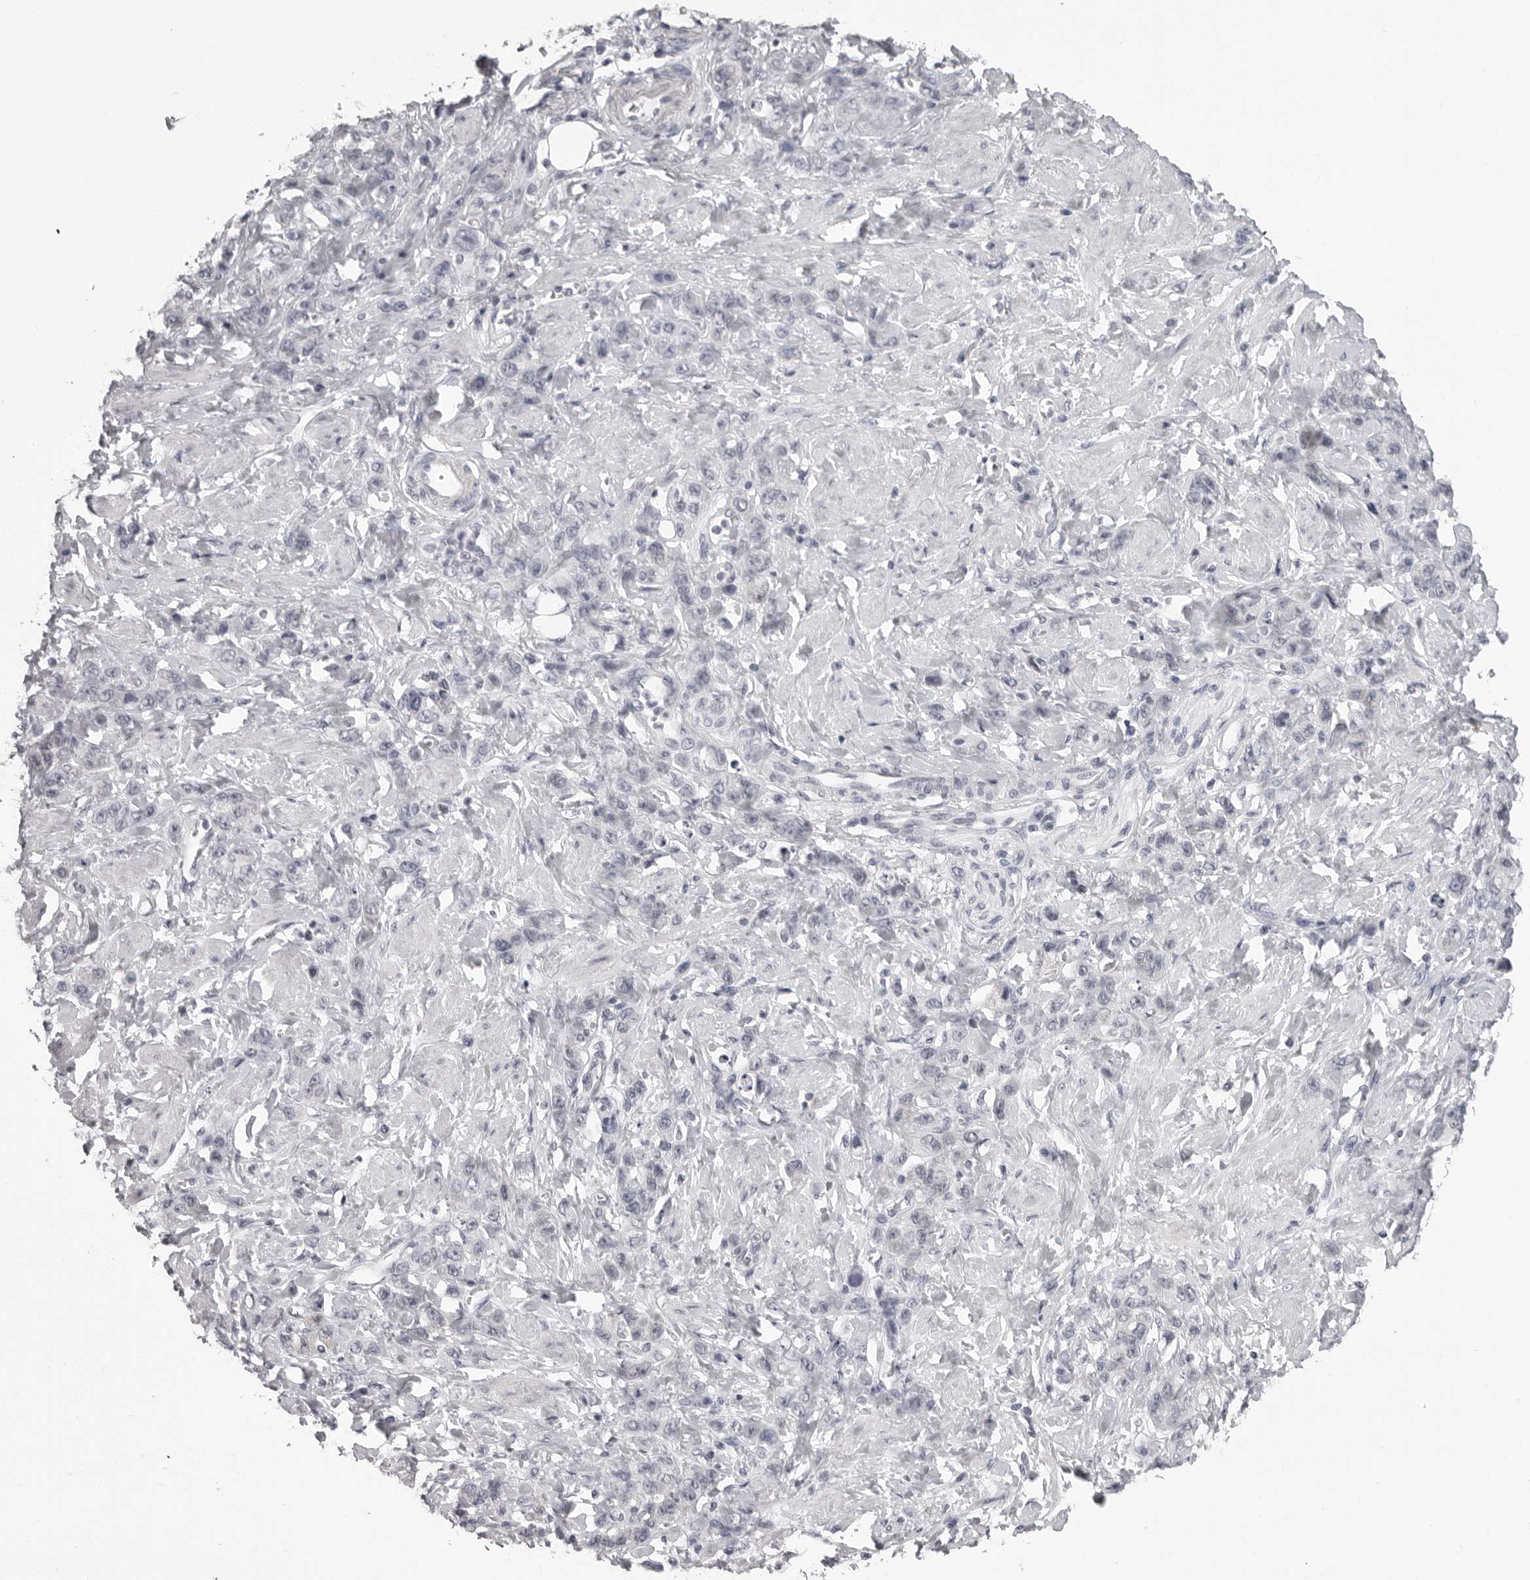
{"staining": {"intensity": "negative", "quantity": "none", "location": "none"}, "tissue": "stomach cancer", "cell_type": "Tumor cells", "image_type": "cancer", "snomed": [{"axis": "morphology", "description": "Adenocarcinoma, NOS"}, {"axis": "topography", "description": "Stomach"}], "caption": "Immunohistochemical staining of stomach adenocarcinoma demonstrates no significant expression in tumor cells.", "gene": "DNALI1", "patient": {"sex": "male", "age": 82}}